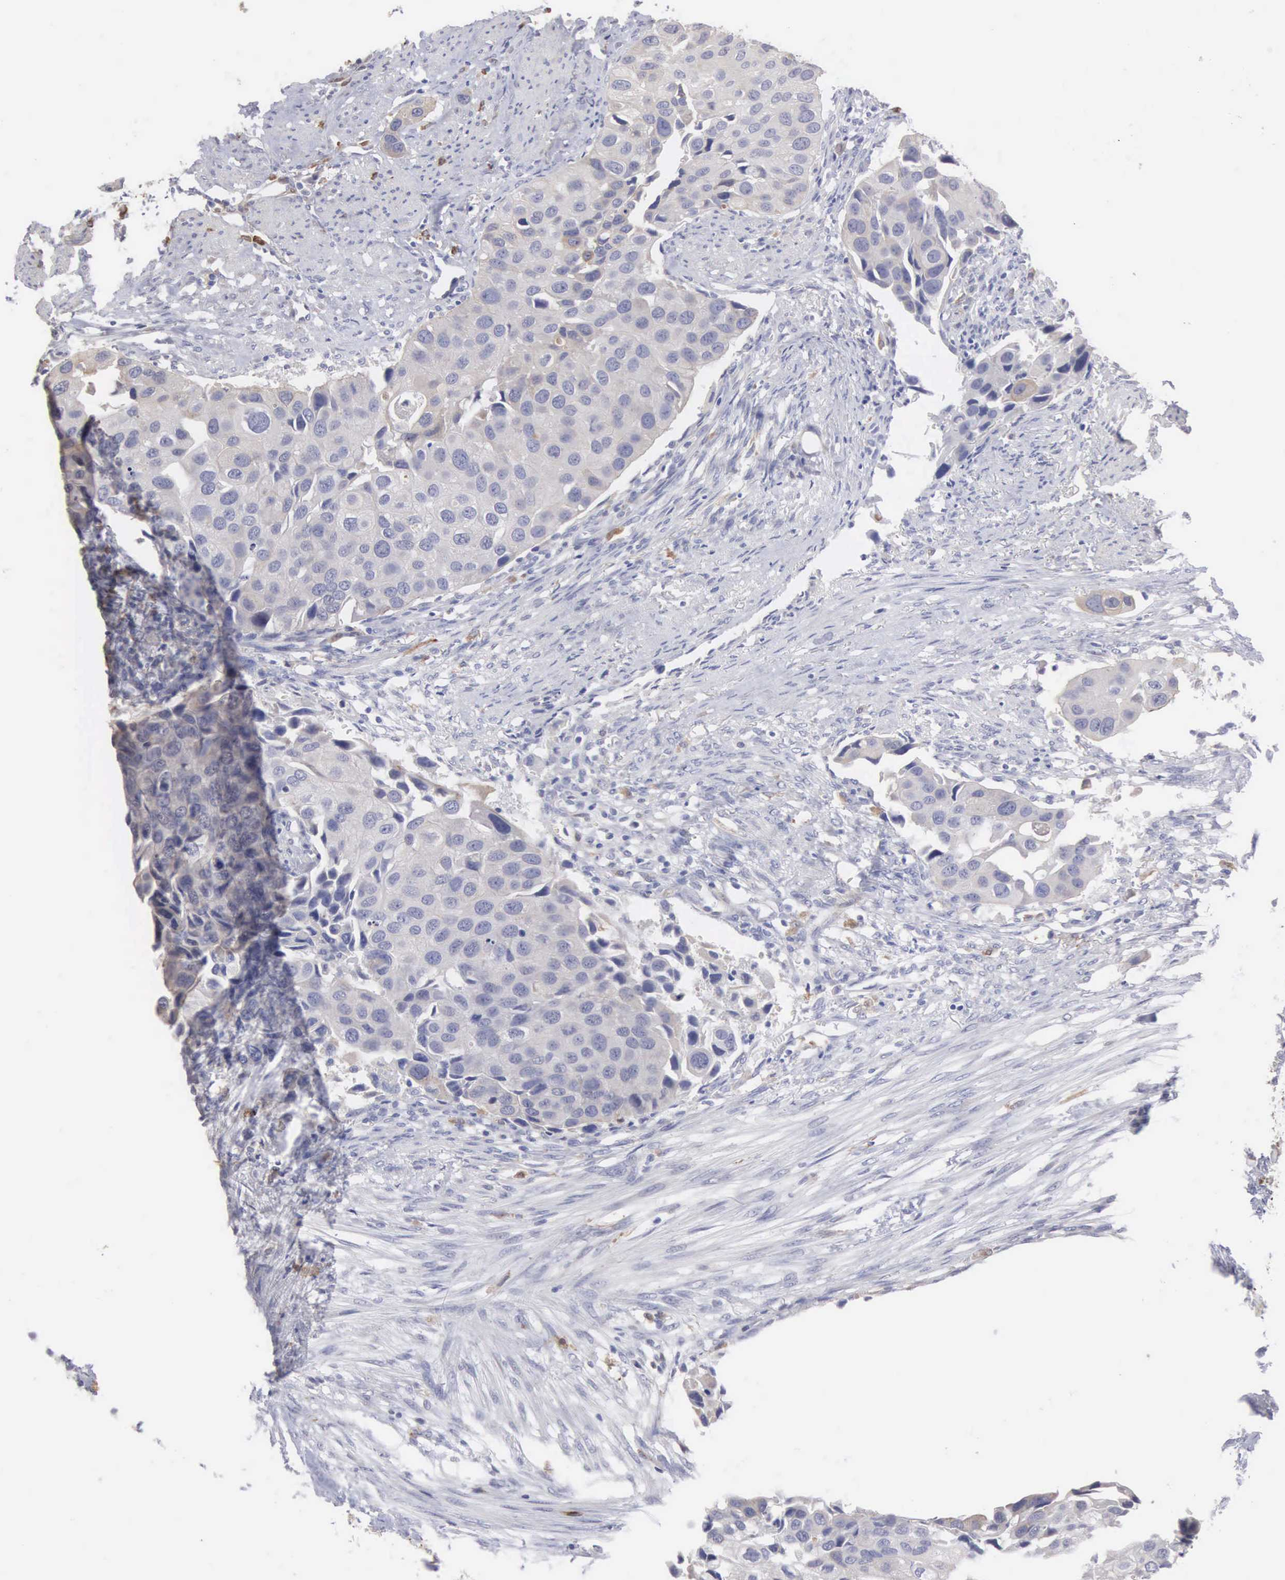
{"staining": {"intensity": "weak", "quantity": "<25%", "location": "cytoplasmic/membranous"}, "tissue": "urothelial cancer", "cell_type": "Tumor cells", "image_type": "cancer", "snomed": [{"axis": "morphology", "description": "Urothelial carcinoma, High grade"}, {"axis": "topography", "description": "Urinary bladder"}], "caption": "A high-resolution micrograph shows immunohistochemistry (IHC) staining of urothelial carcinoma (high-grade), which exhibits no significant positivity in tumor cells.", "gene": "LIN52", "patient": {"sex": "male", "age": 55}}